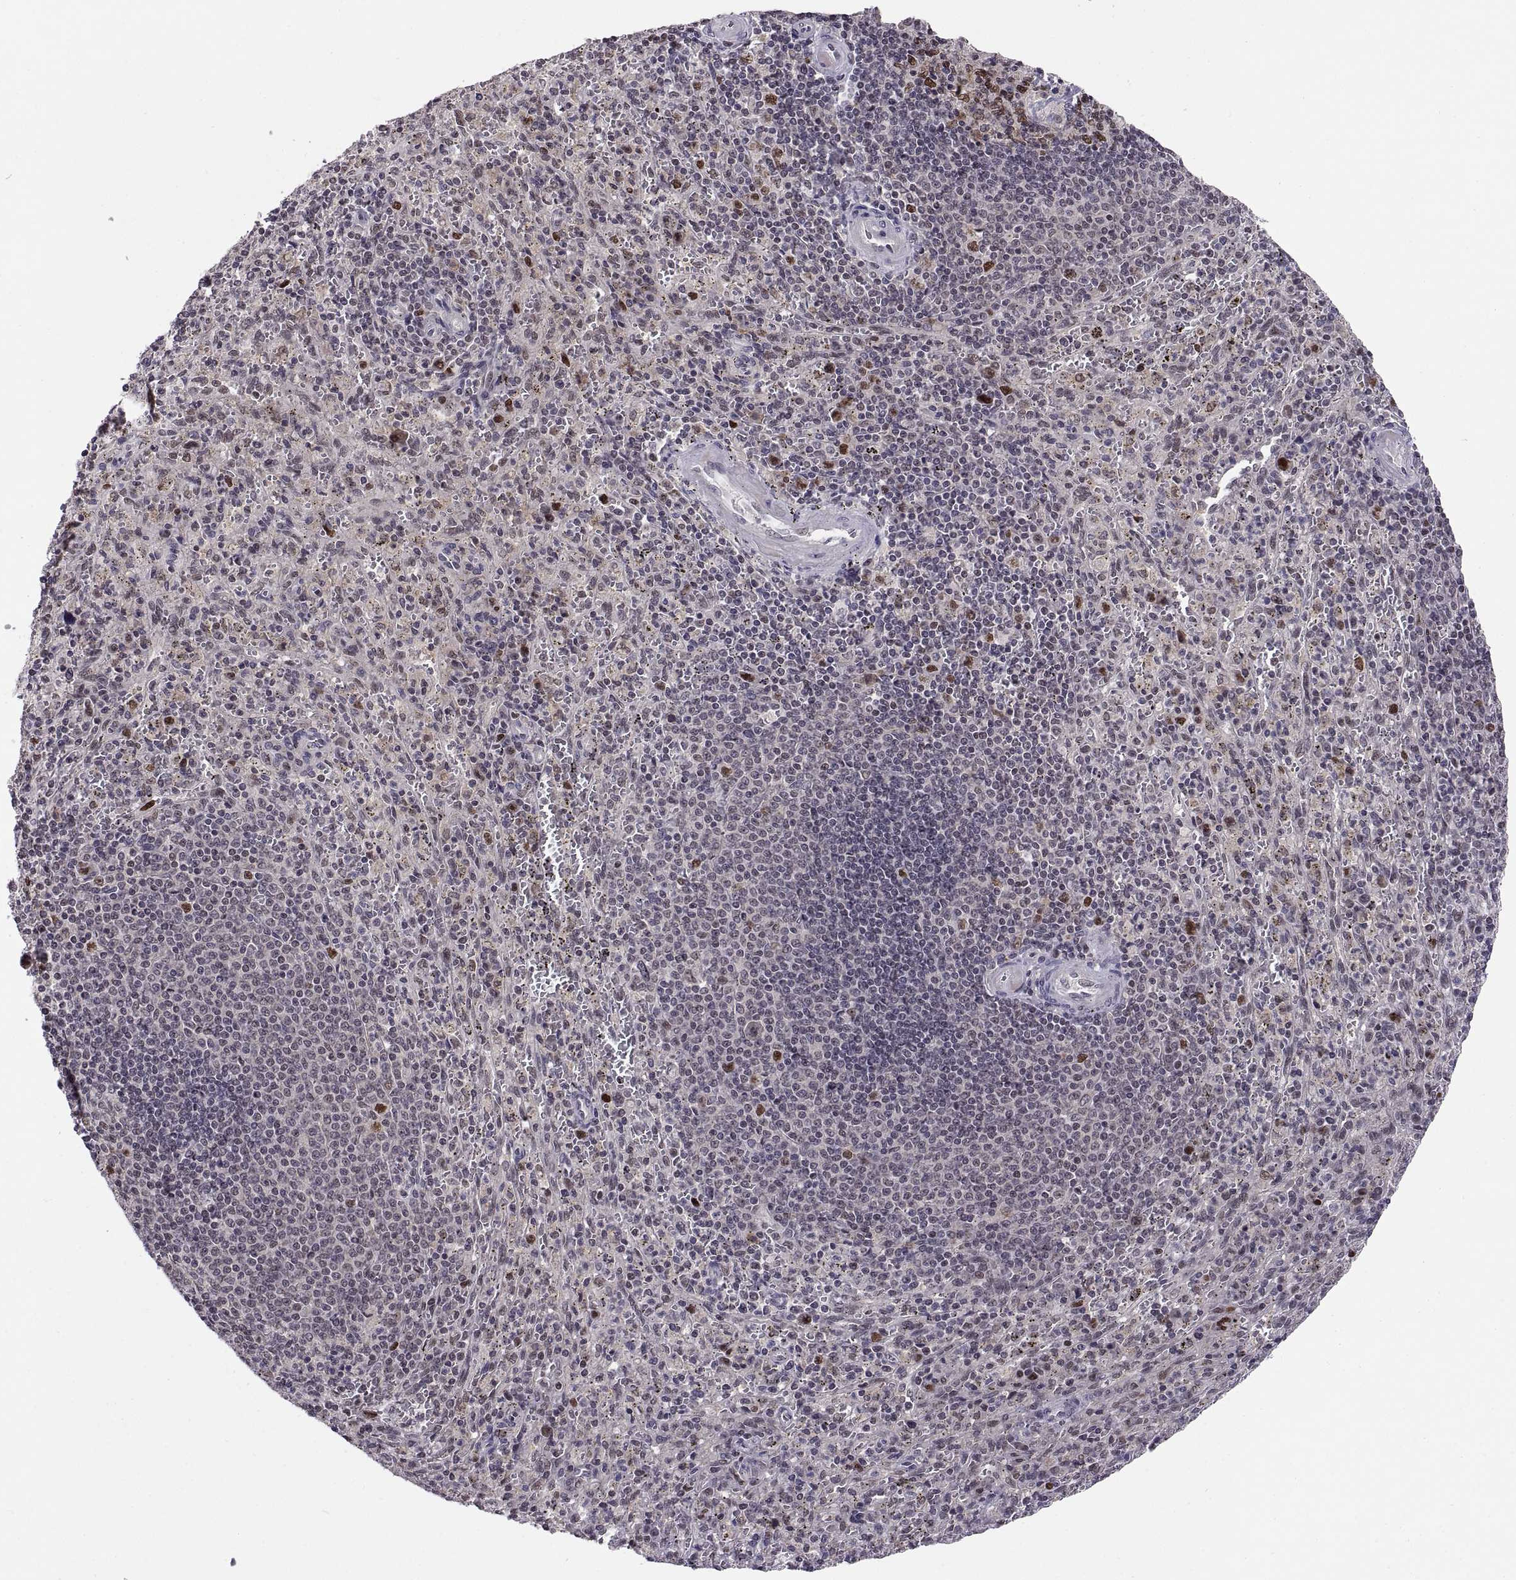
{"staining": {"intensity": "negative", "quantity": "none", "location": "none"}, "tissue": "spleen", "cell_type": "Cells in red pulp", "image_type": "normal", "snomed": [{"axis": "morphology", "description": "Normal tissue, NOS"}, {"axis": "topography", "description": "Spleen"}], "caption": "The micrograph displays no staining of cells in red pulp in normal spleen.", "gene": "CHFR", "patient": {"sex": "male", "age": 57}}